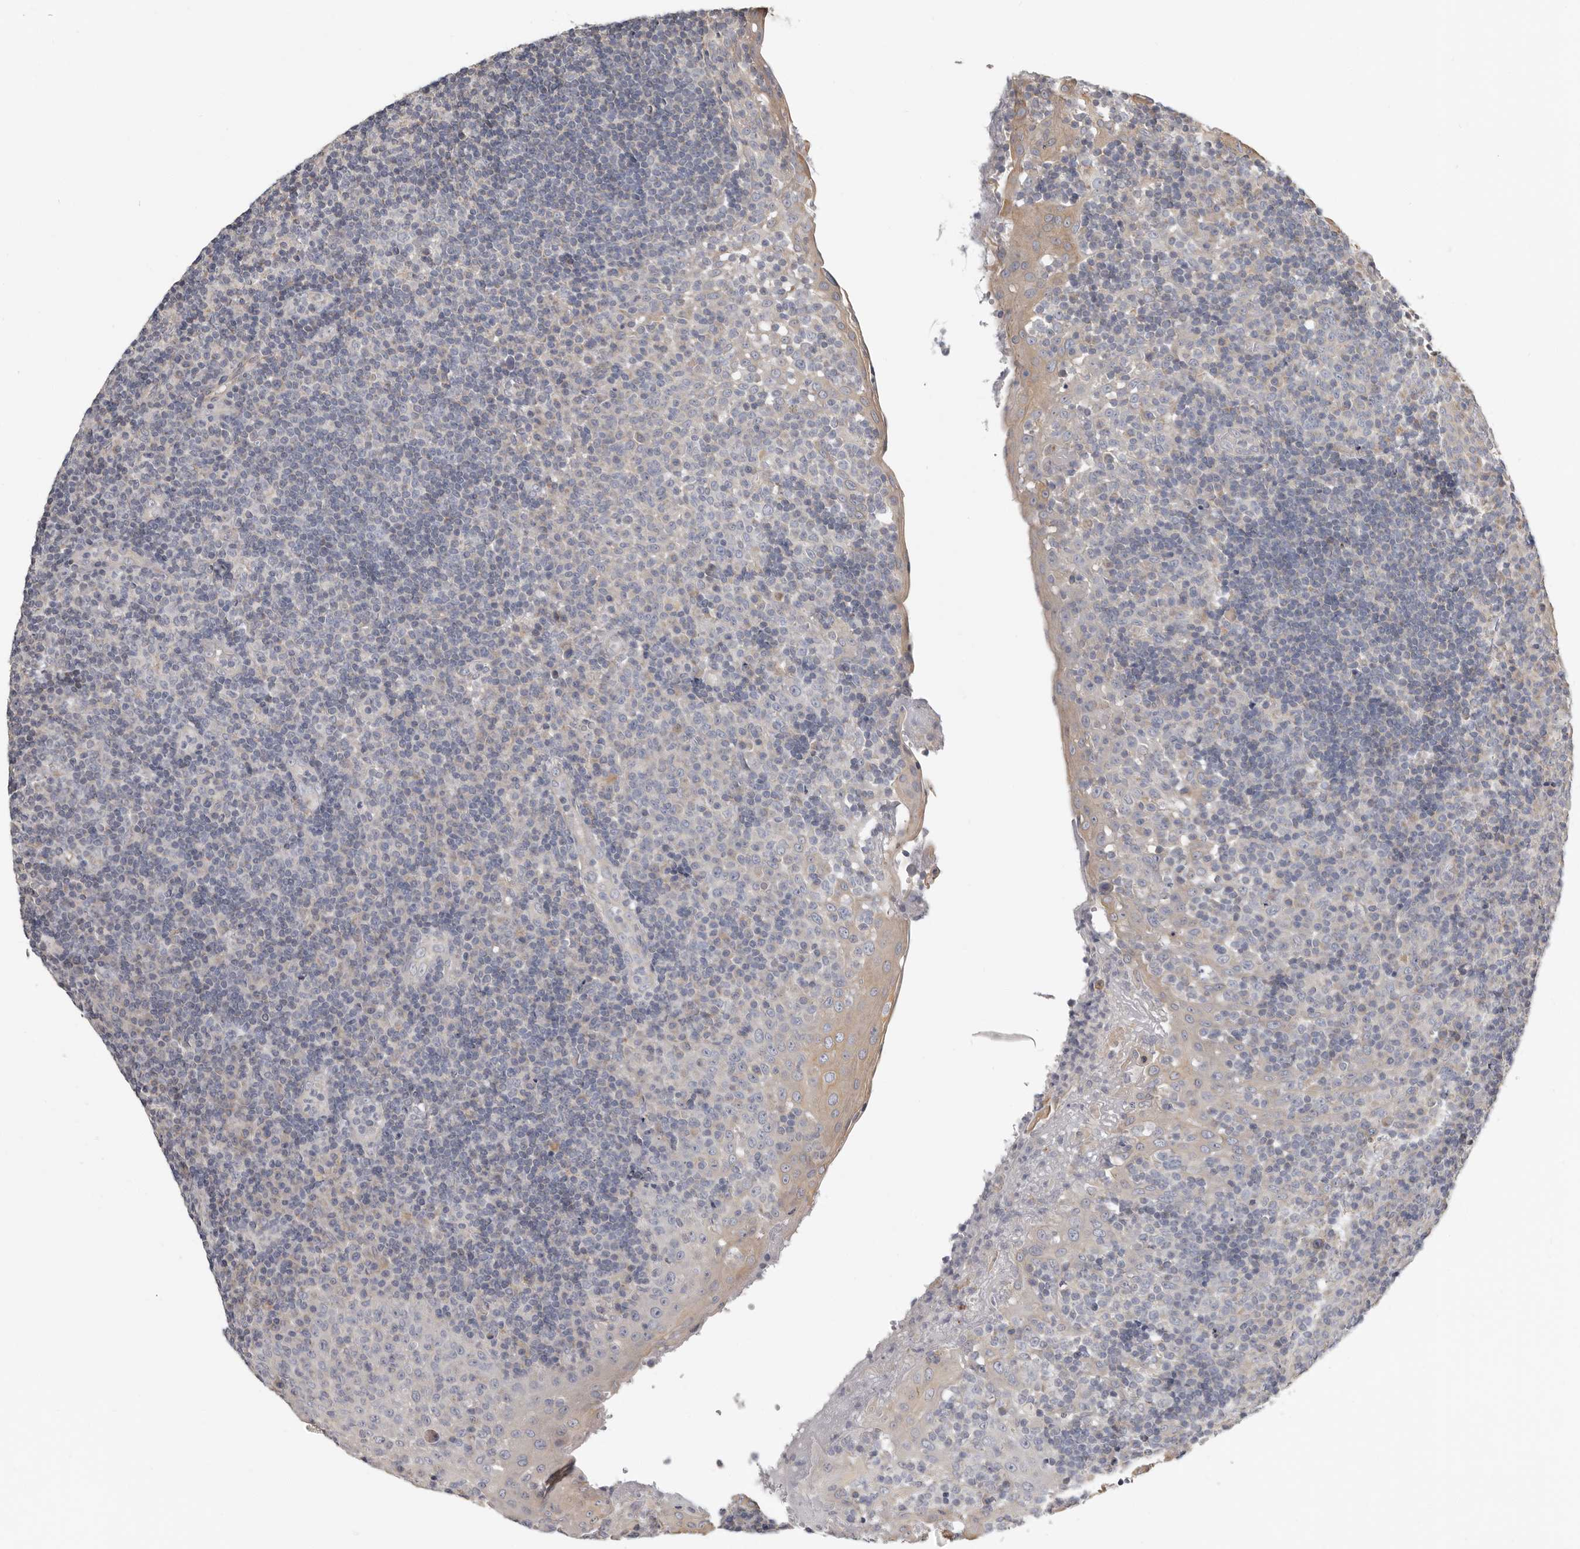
{"staining": {"intensity": "negative", "quantity": "none", "location": "none"}, "tissue": "tonsil", "cell_type": "Germinal center cells", "image_type": "normal", "snomed": [{"axis": "morphology", "description": "Normal tissue, NOS"}, {"axis": "topography", "description": "Tonsil"}], "caption": "DAB (3,3'-diaminobenzidine) immunohistochemical staining of normal tonsil shows no significant expression in germinal center cells.", "gene": "UNK", "patient": {"sex": "female", "age": 40}}